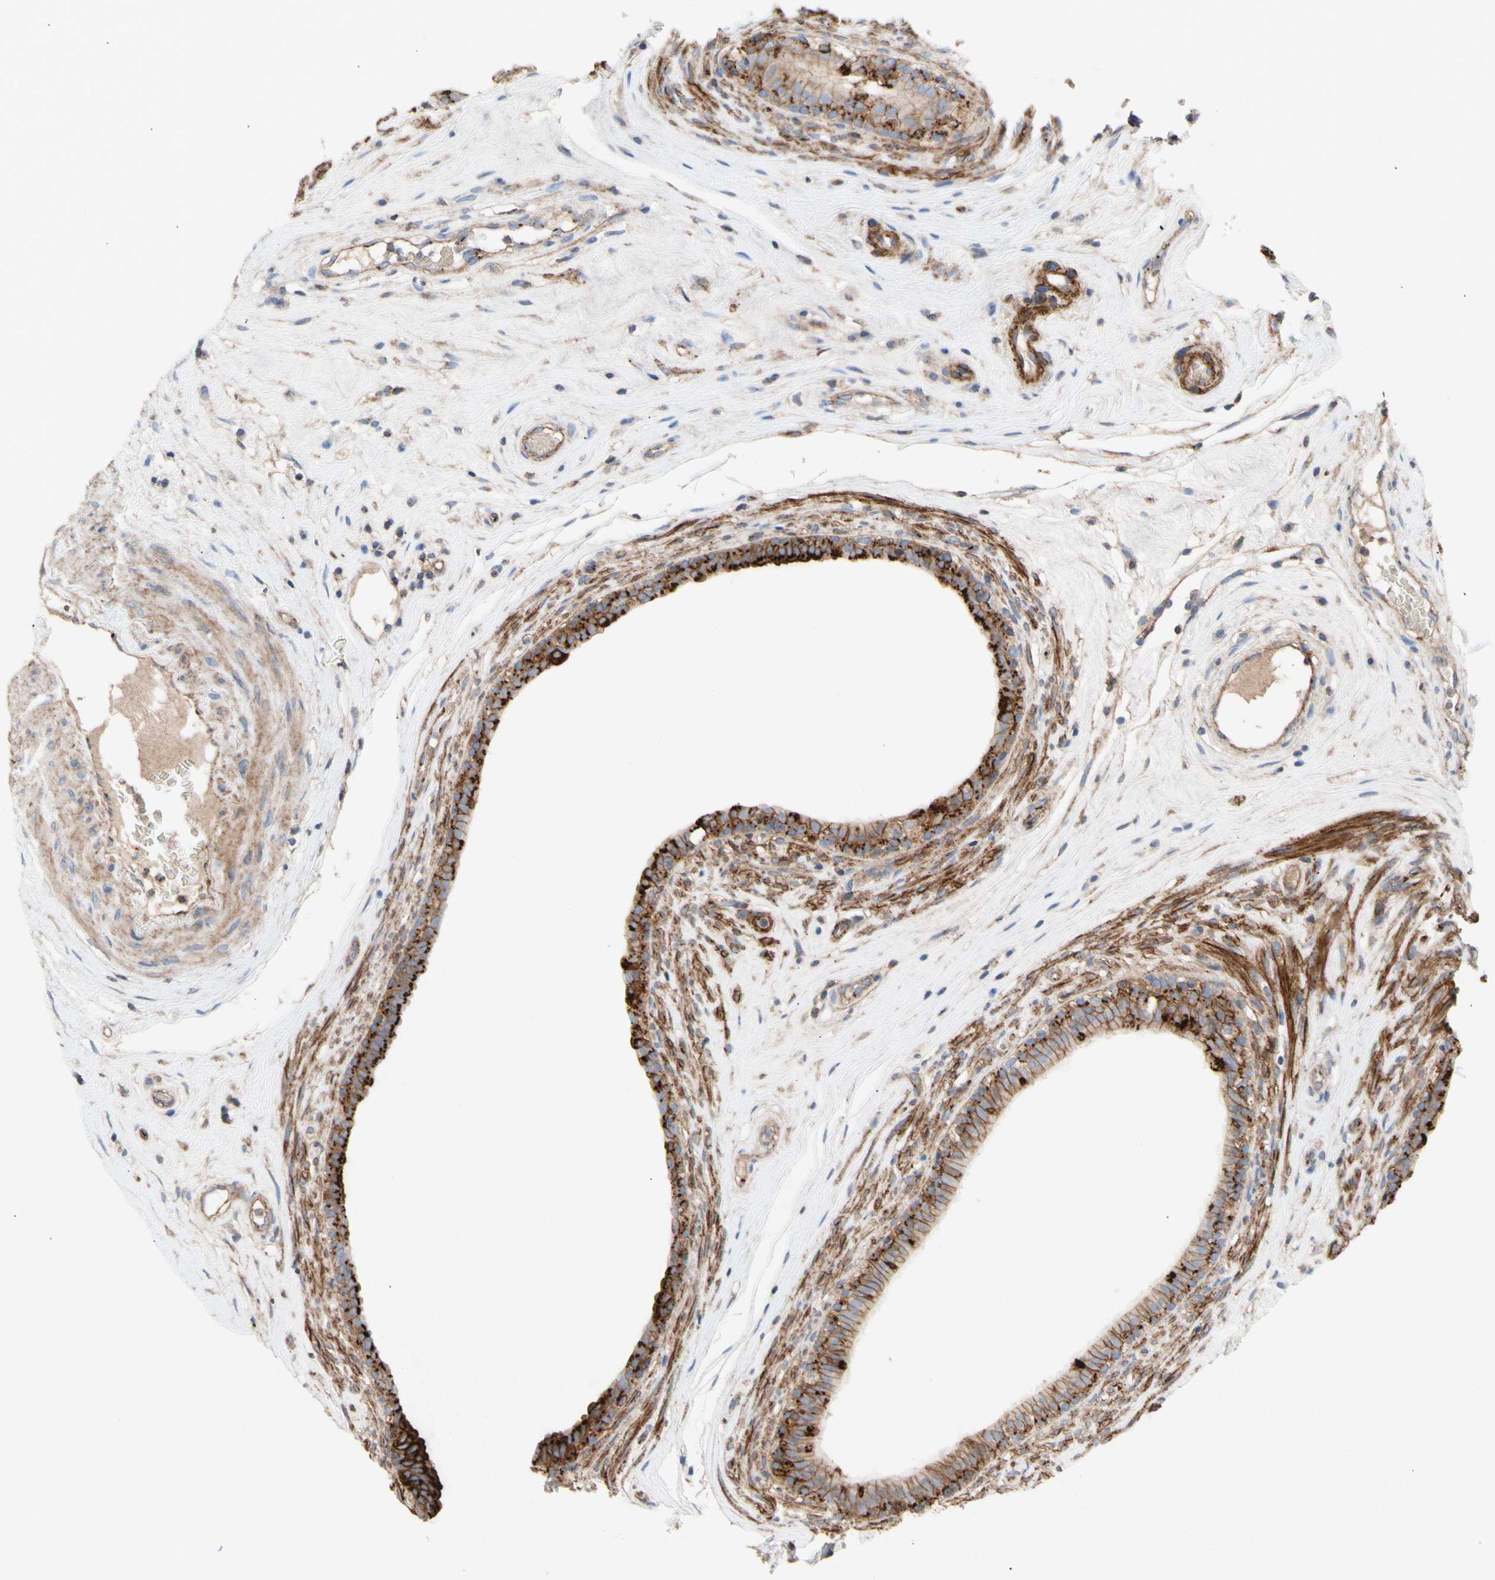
{"staining": {"intensity": "strong", "quantity": ">75%", "location": "cytoplasmic/membranous"}, "tissue": "epididymis", "cell_type": "Glandular cells", "image_type": "normal", "snomed": [{"axis": "morphology", "description": "Normal tissue, NOS"}, {"axis": "morphology", "description": "Inflammation, NOS"}, {"axis": "topography", "description": "Epididymis"}], "caption": "Protein expression analysis of normal epididymis shows strong cytoplasmic/membranous staining in approximately >75% of glandular cells. The protein of interest is shown in brown color, while the nuclei are stained blue.", "gene": "ATP2A3", "patient": {"sex": "male", "age": 84}}